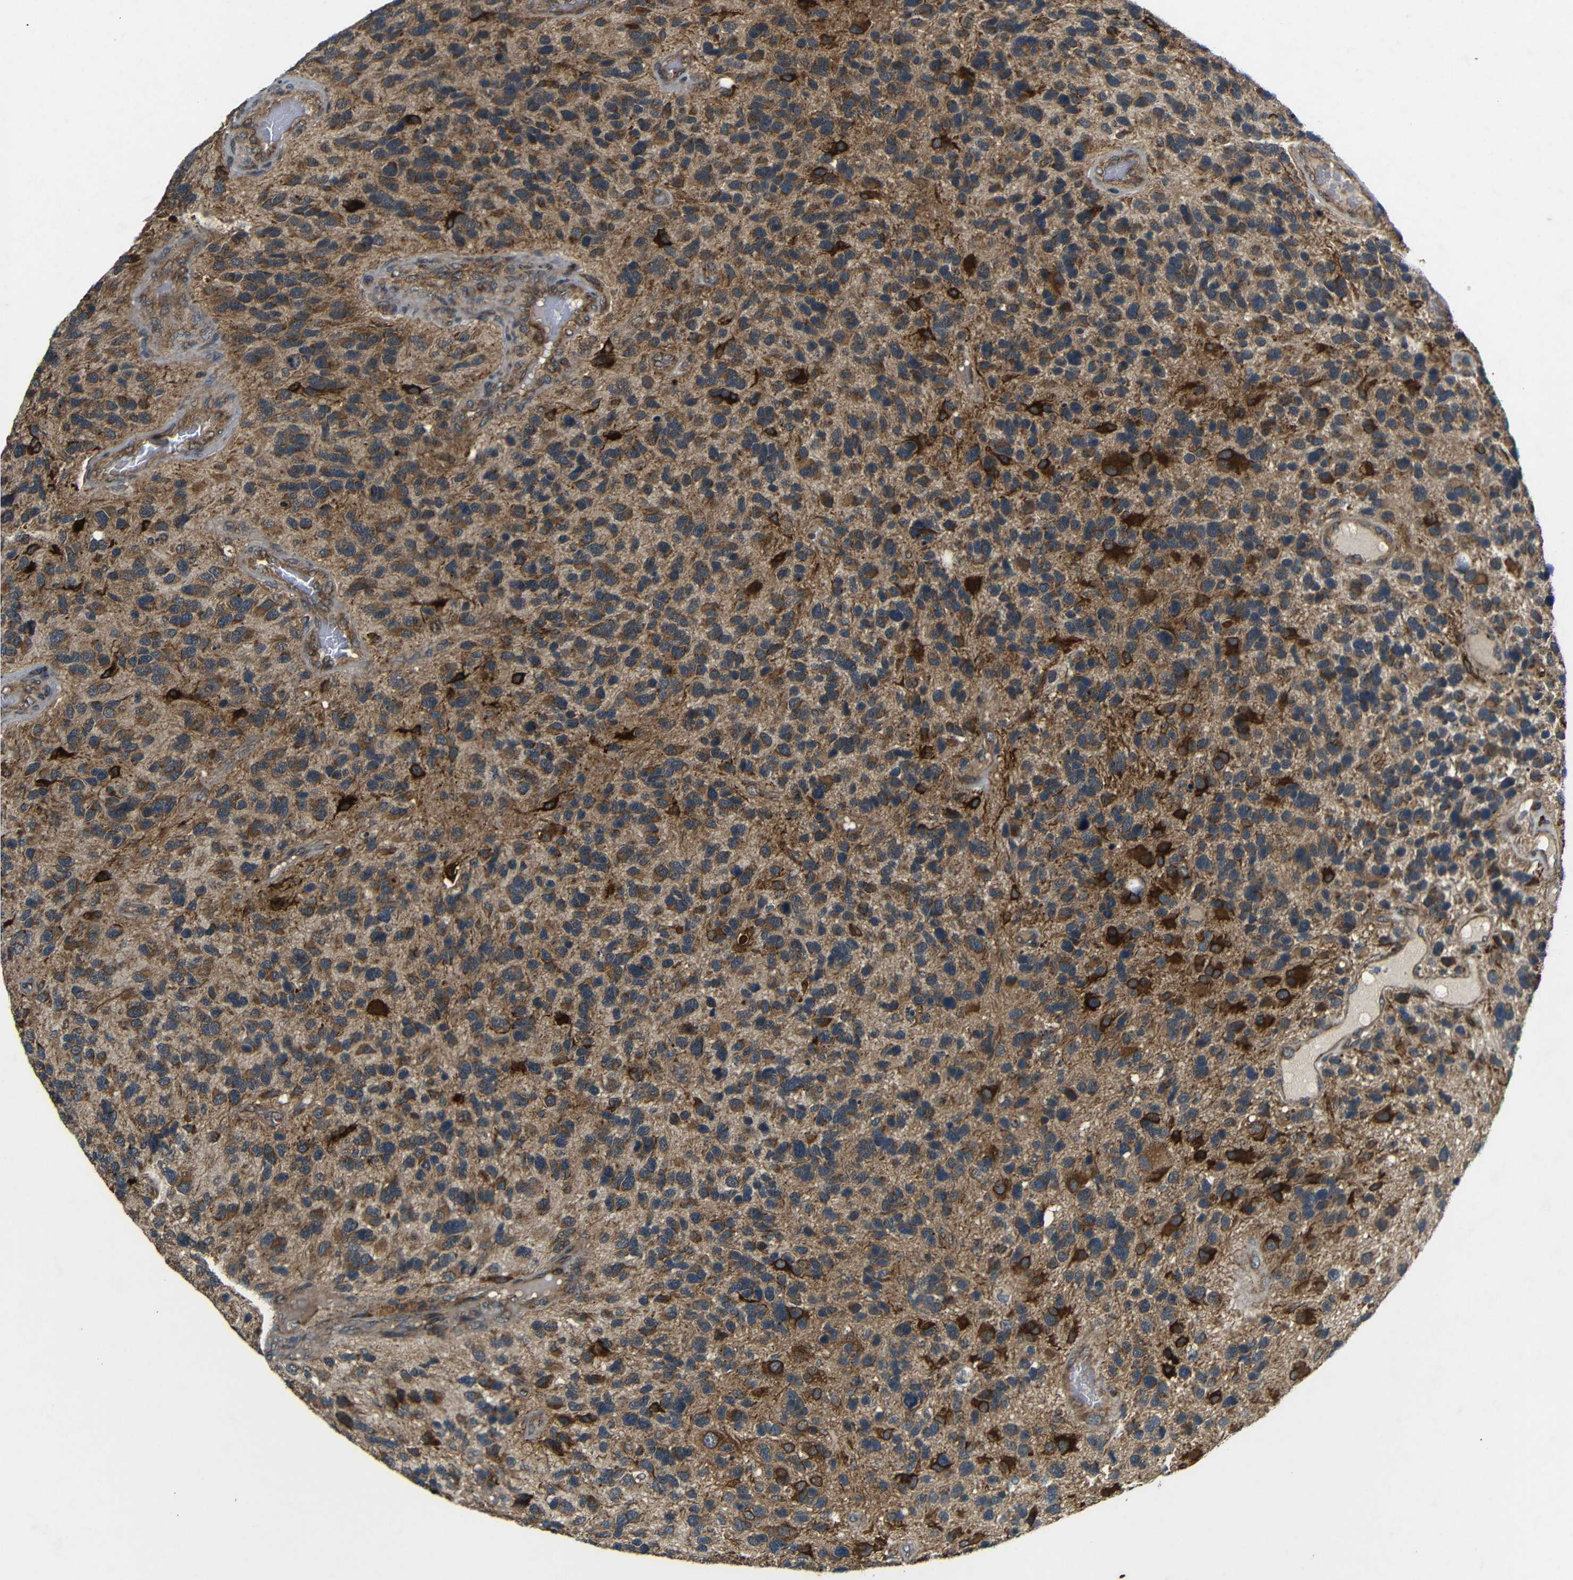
{"staining": {"intensity": "moderate", "quantity": "25%-75%", "location": "cytoplasmic/membranous"}, "tissue": "glioma", "cell_type": "Tumor cells", "image_type": "cancer", "snomed": [{"axis": "morphology", "description": "Glioma, malignant, High grade"}, {"axis": "topography", "description": "Brain"}], "caption": "Malignant high-grade glioma stained for a protein reveals moderate cytoplasmic/membranous positivity in tumor cells.", "gene": "TRPC1", "patient": {"sex": "female", "age": 58}}